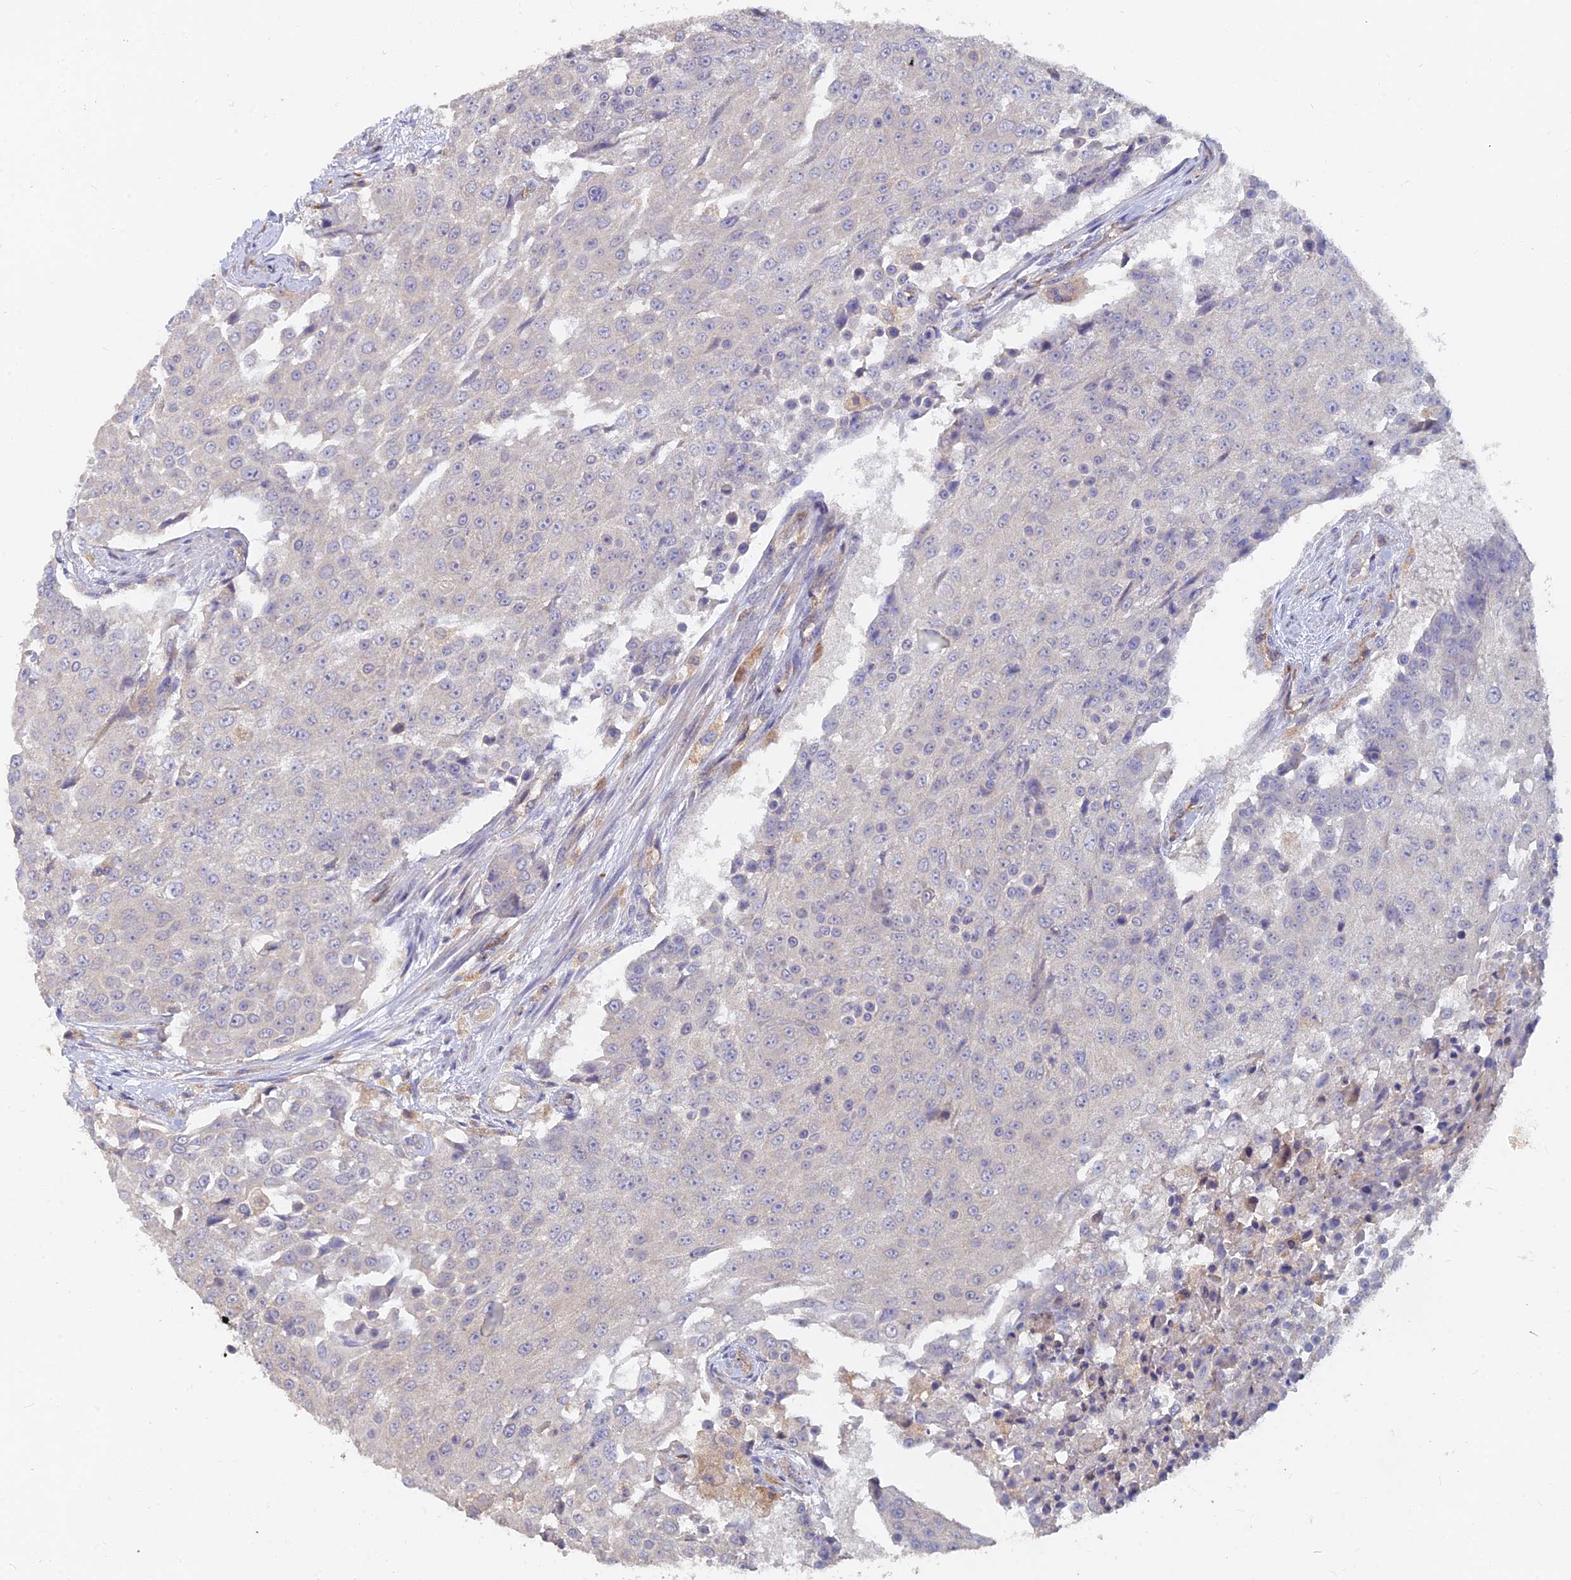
{"staining": {"intensity": "negative", "quantity": "none", "location": "none"}, "tissue": "urothelial cancer", "cell_type": "Tumor cells", "image_type": "cancer", "snomed": [{"axis": "morphology", "description": "Urothelial carcinoma, High grade"}, {"axis": "topography", "description": "Urinary bladder"}], "caption": "Immunohistochemistry histopathology image of neoplastic tissue: urothelial cancer stained with DAB (3,3'-diaminobenzidine) displays no significant protein positivity in tumor cells.", "gene": "ARRDC1", "patient": {"sex": "female", "age": 63}}